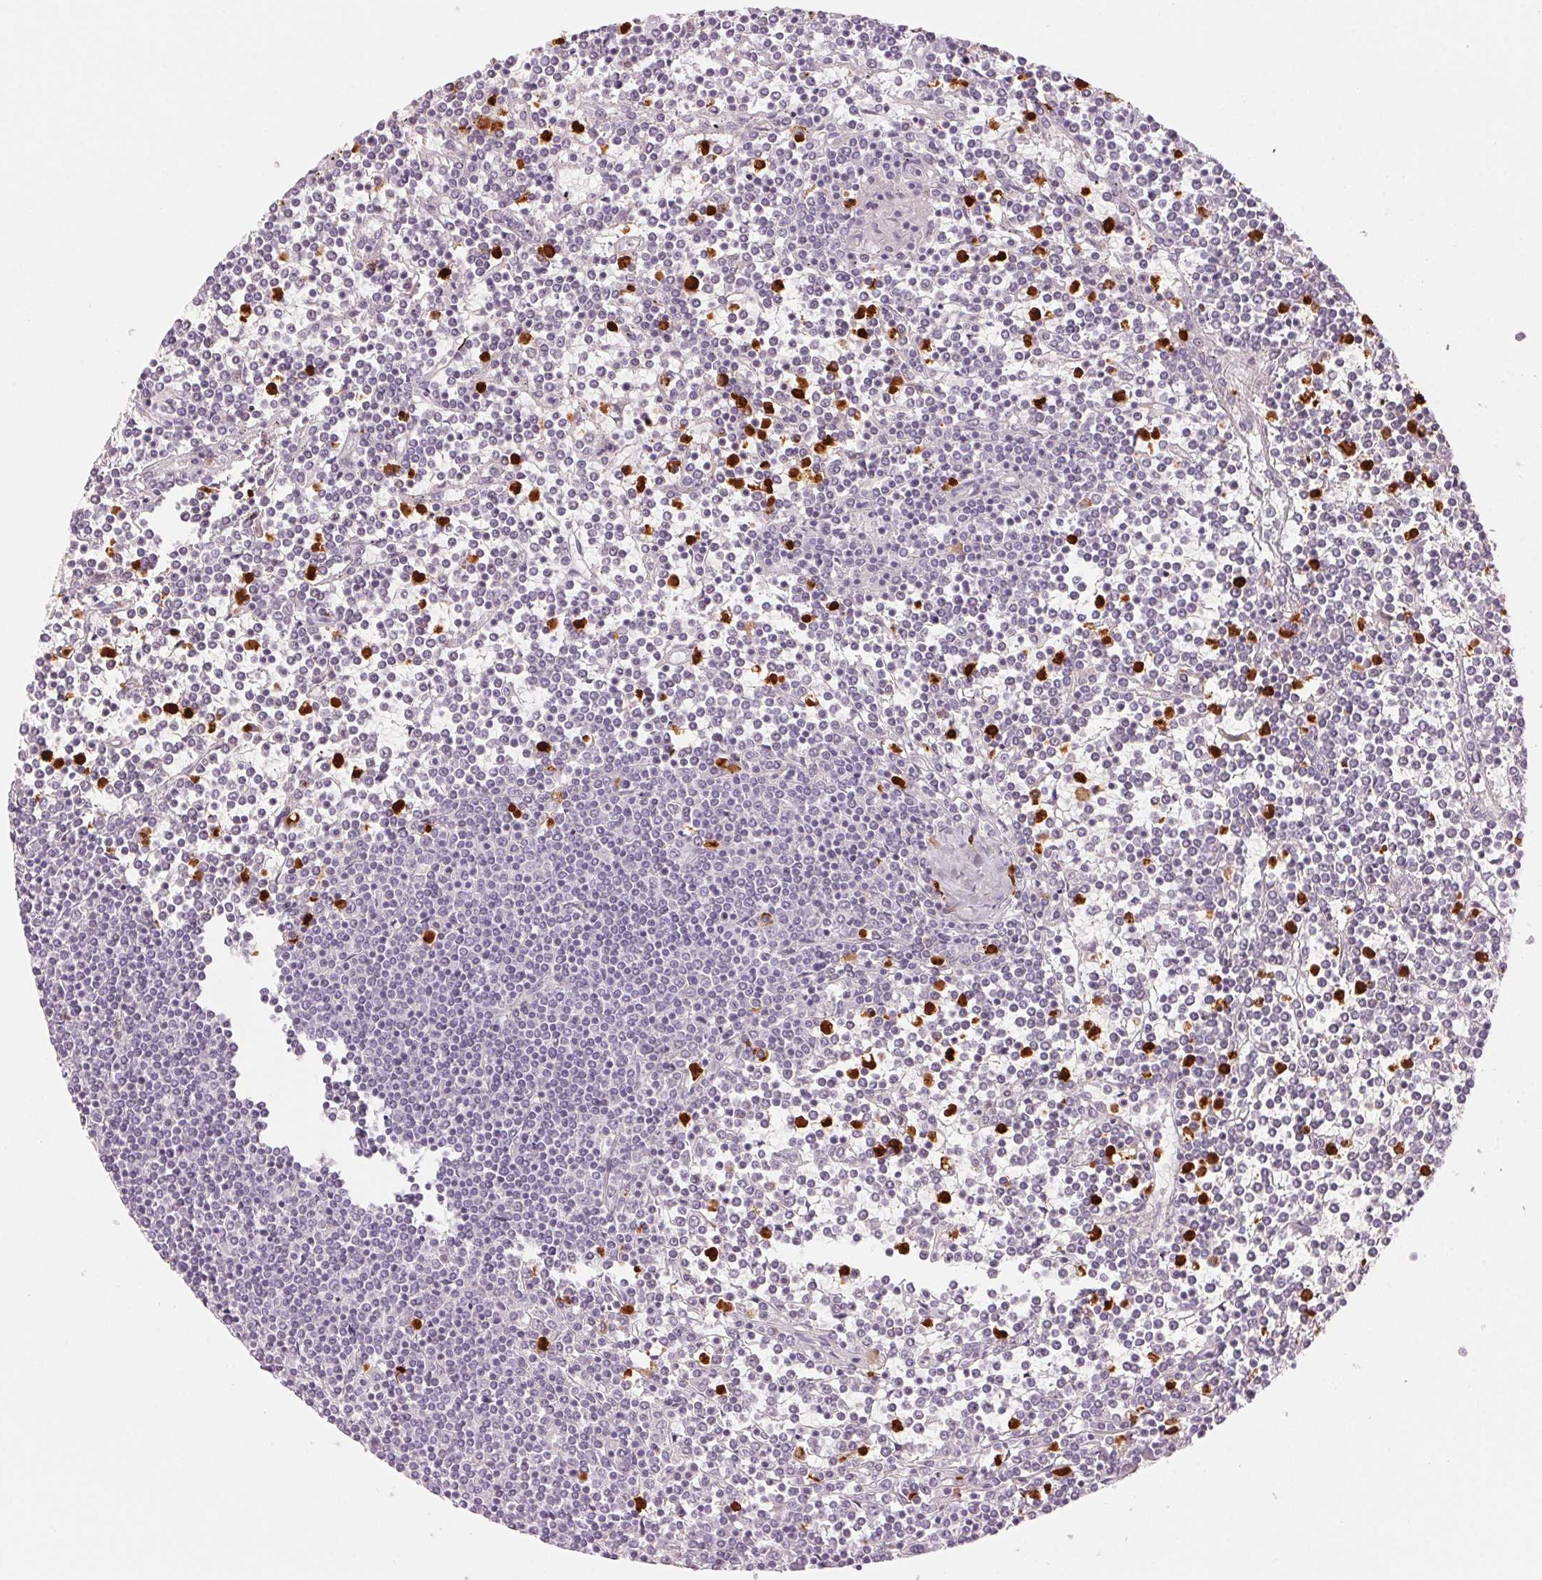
{"staining": {"intensity": "negative", "quantity": "none", "location": "none"}, "tissue": "lymphoma", "cell_type": "Tumor cells", "image_type": "cancer", "snomed": [{"axis": "morphology", "description": "Malignant lymphoma, non-Hodgkin's type, Low grade"}, {"axis": "topography", "description": "Spleen"}], "caption": "Immunohistochemistry histopathology image of neoplastic tissue: lymphoma stained with DAB shows no significant protein staining in tumor cells.", "gene": "KLK7", "patient": {"sex": "female", "age": 19}}